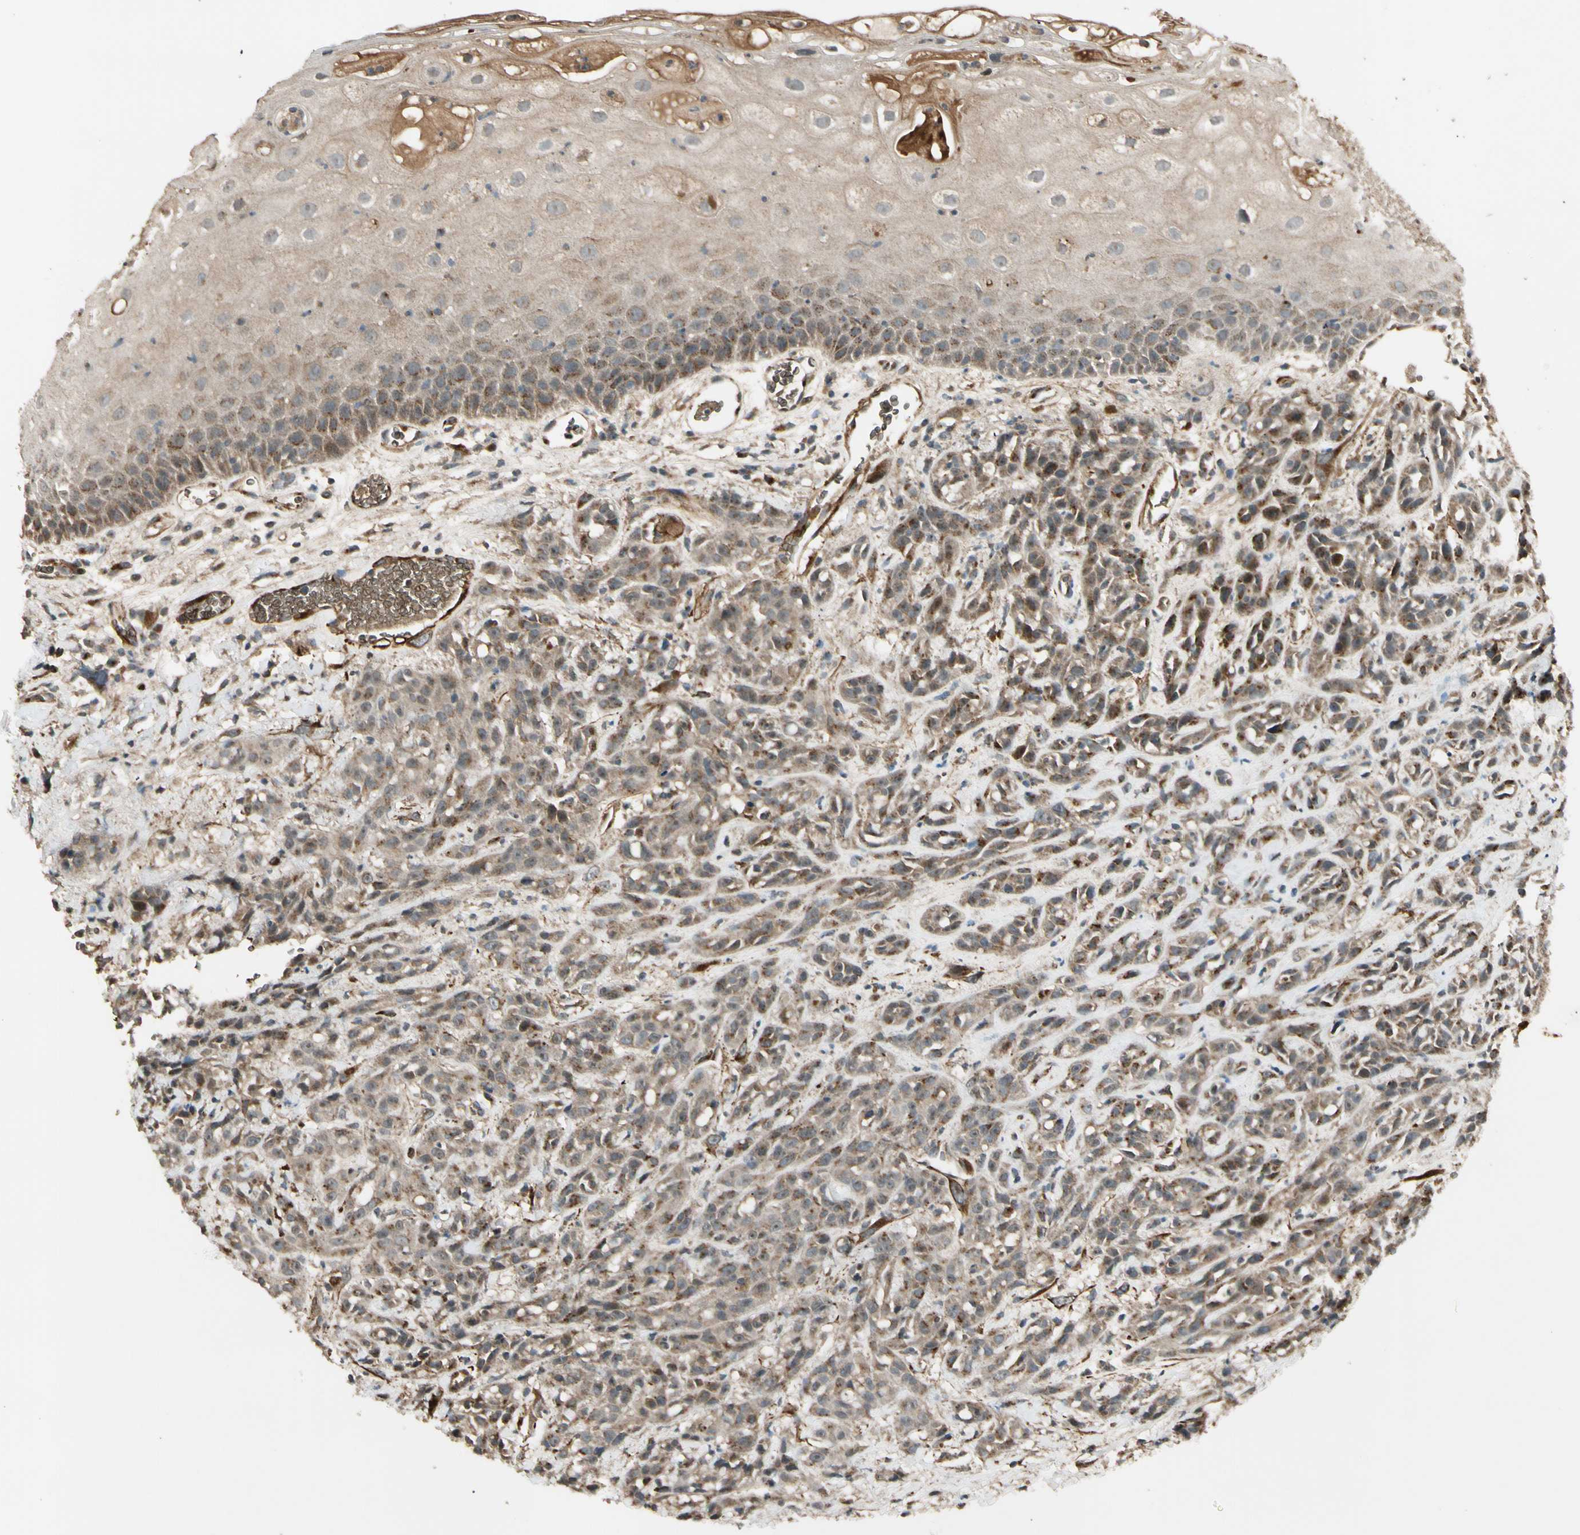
{"staining": {"intensity": "moderate", "quantity": "25%-75%", "location": "cytoplasmic/membranous"}, "tissue": "head and neck cancer", "cell_type": "Tumor cells", "image_type": "cancer", "snomed": [{"axis": "morphology", "description": "Normal tissue, NOS"}, {"axis": "morphology", "description": "Squamous cell carcinoma, NOS"}, {"axis": "topography", "description": "Cartilage tissue"}, {"axis": "topography", "description": "Head-Neck"}], "caption": "Head and neck cancer (squamous cell carcinoma) stained for a protein (brown) demonstrates moderate cytoplasmic/membranous positive expression in about 25%-75% of tumor cells.", "gene": "GCK", "patient": {"sex": "male", "age": 62}}